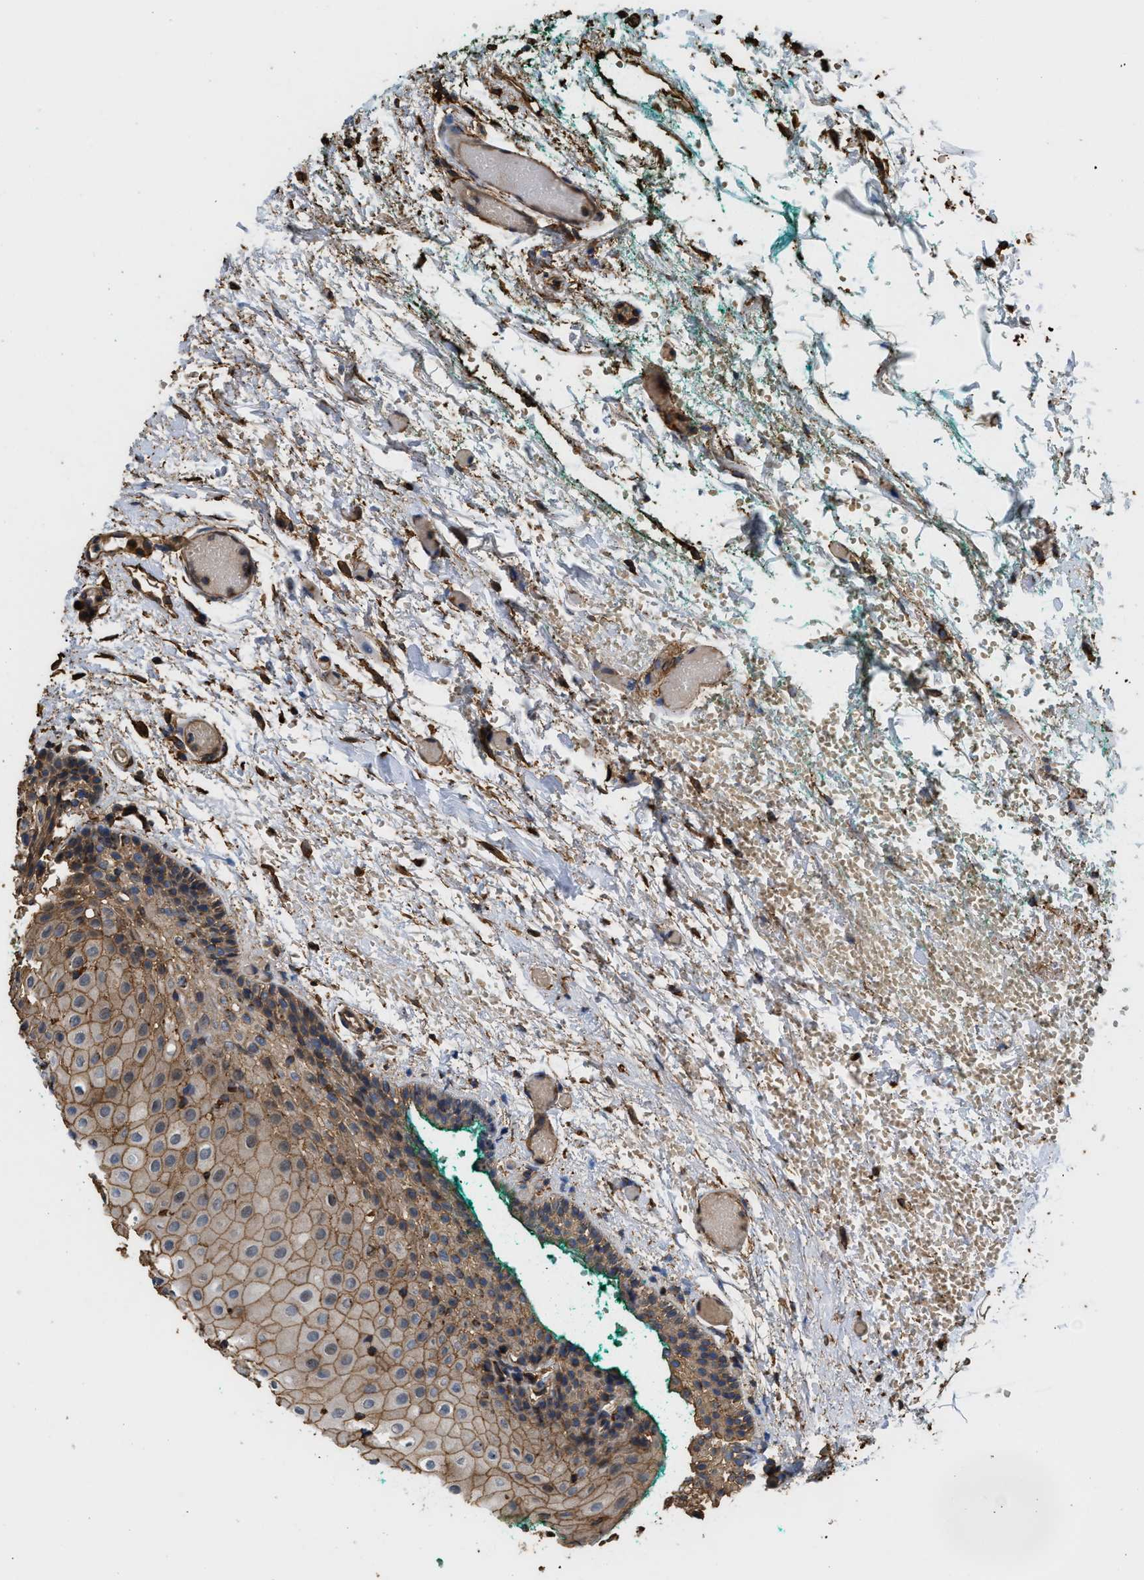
{"staining": {"intensity": "moderate", "quantity": ">75%", "location": "cytoplasmic/membranous"}, "tissue": "oral mucosa", "cell_type": "Squamous epithelial cells", "image_type": "normal", "snomed": [{"axis": "morphology", "description": "Normal tissue, NOS"}, {"axis": "morphology", "description": "Squamous cell carcinoma, NOS"}, {"axis": "topography", "description": "Oral tissue"}, {"axis": "topography", "description": "Salivary gland"}, {"axis": "topography", "description": "Head-Neck"}], "caption": "Oral mucosa stained with DAB (3,3'-diaminobenzidine) immunohistochemistry shows medium levels of moderate cytoplasmic/membranous staining in approximately >75% of squamous epithelial cells.", "gene": "DDHD2", "patient": {"sex": "female", "age": 62}}